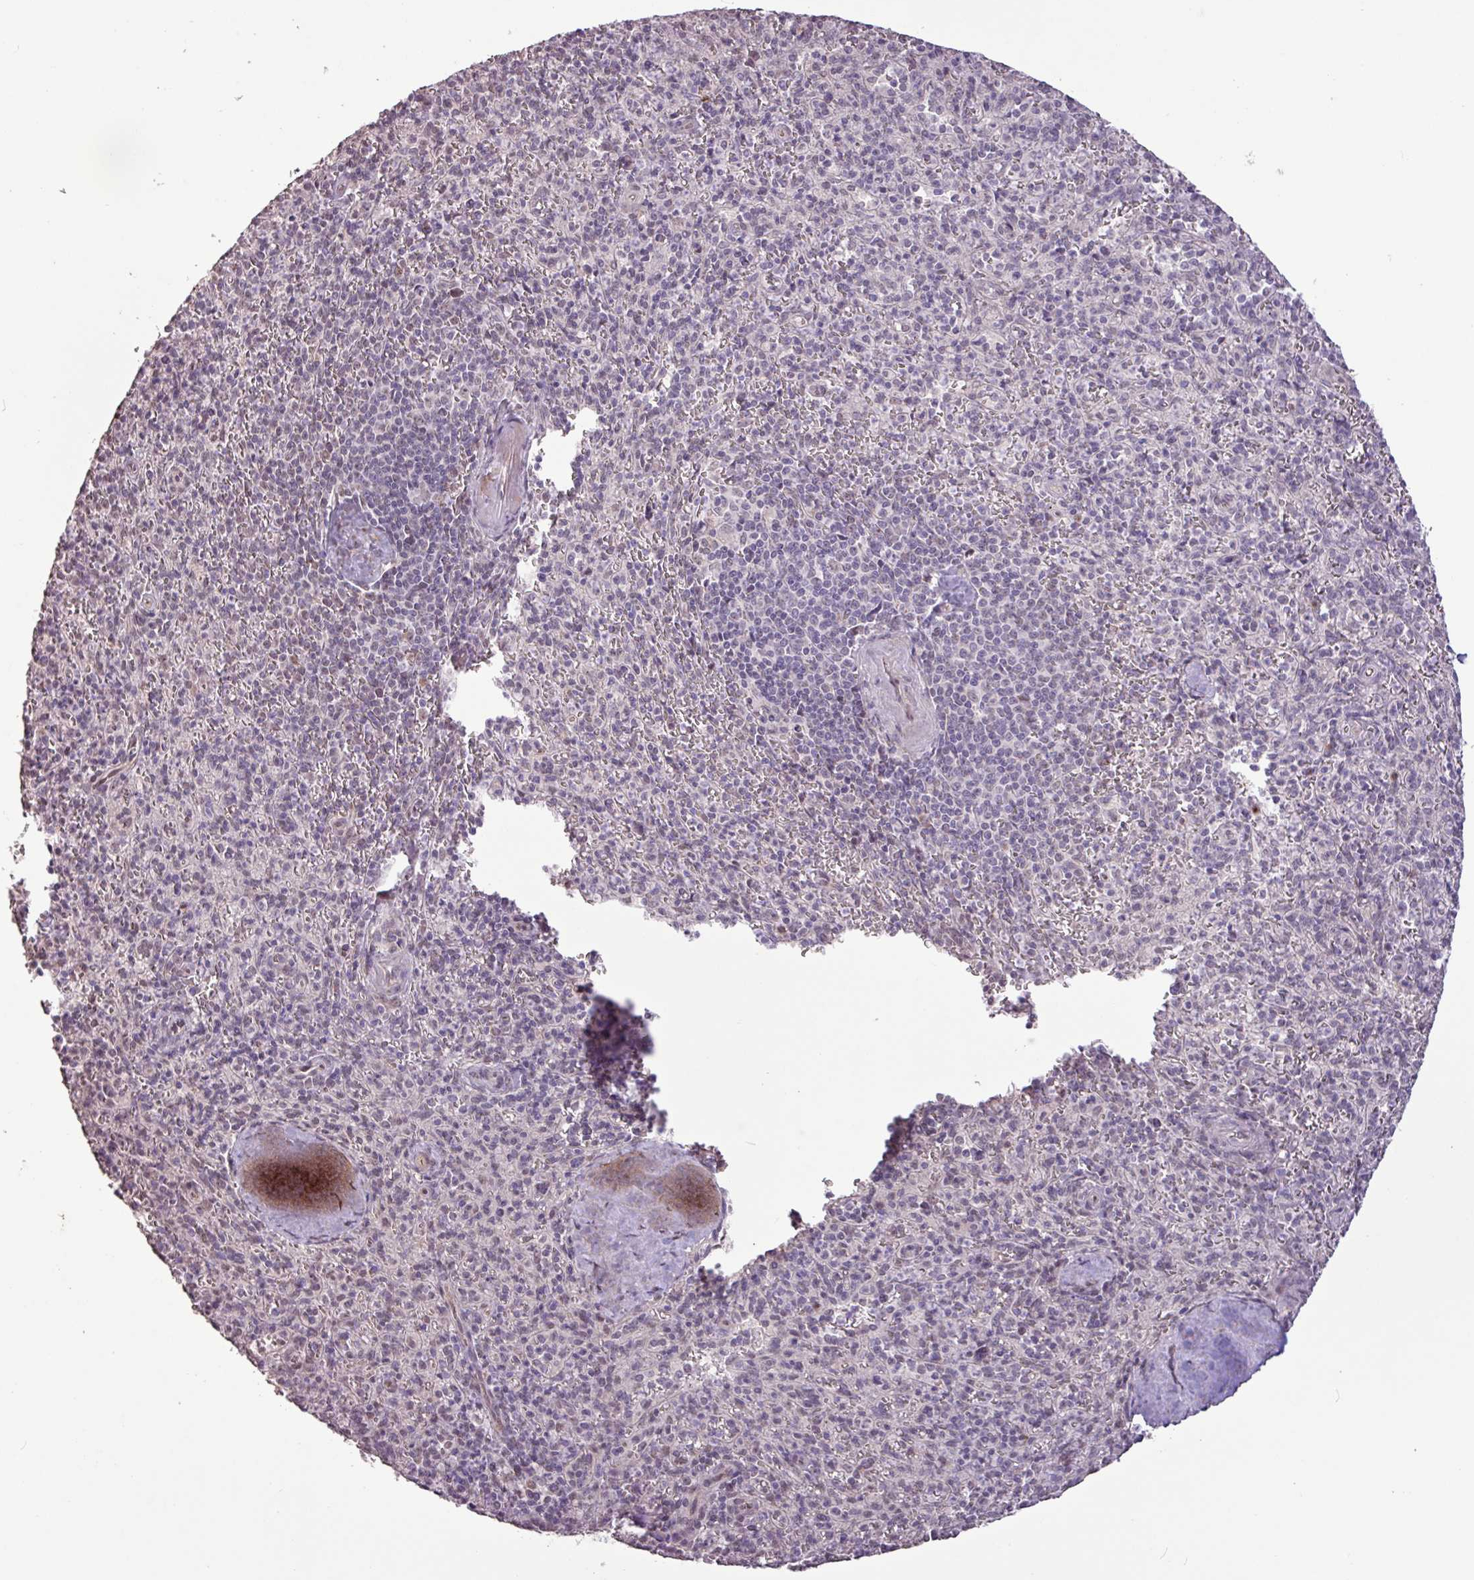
{"staining": {"intensity": "negative", "quantity": "none", "location": "none"}, "tissue": "spleen", "cell_type": "Cells in red pulp", "image_type": "normal", "snomed": [{"axis": "morphology", "description": "Normal tissue, NOS"}, {"axis": "topography", "description": "Spleen"}], "caption": "The image displays no staining of cells in red pulp in benign spleen. The staining is performed using DAB (3,3'-diaminobenzidine) brown chromogen with nuclei counter-stained in using hematoxylin.", "gene": "L3MBTL3", "patient": {"sex": "female", "age": 70}}